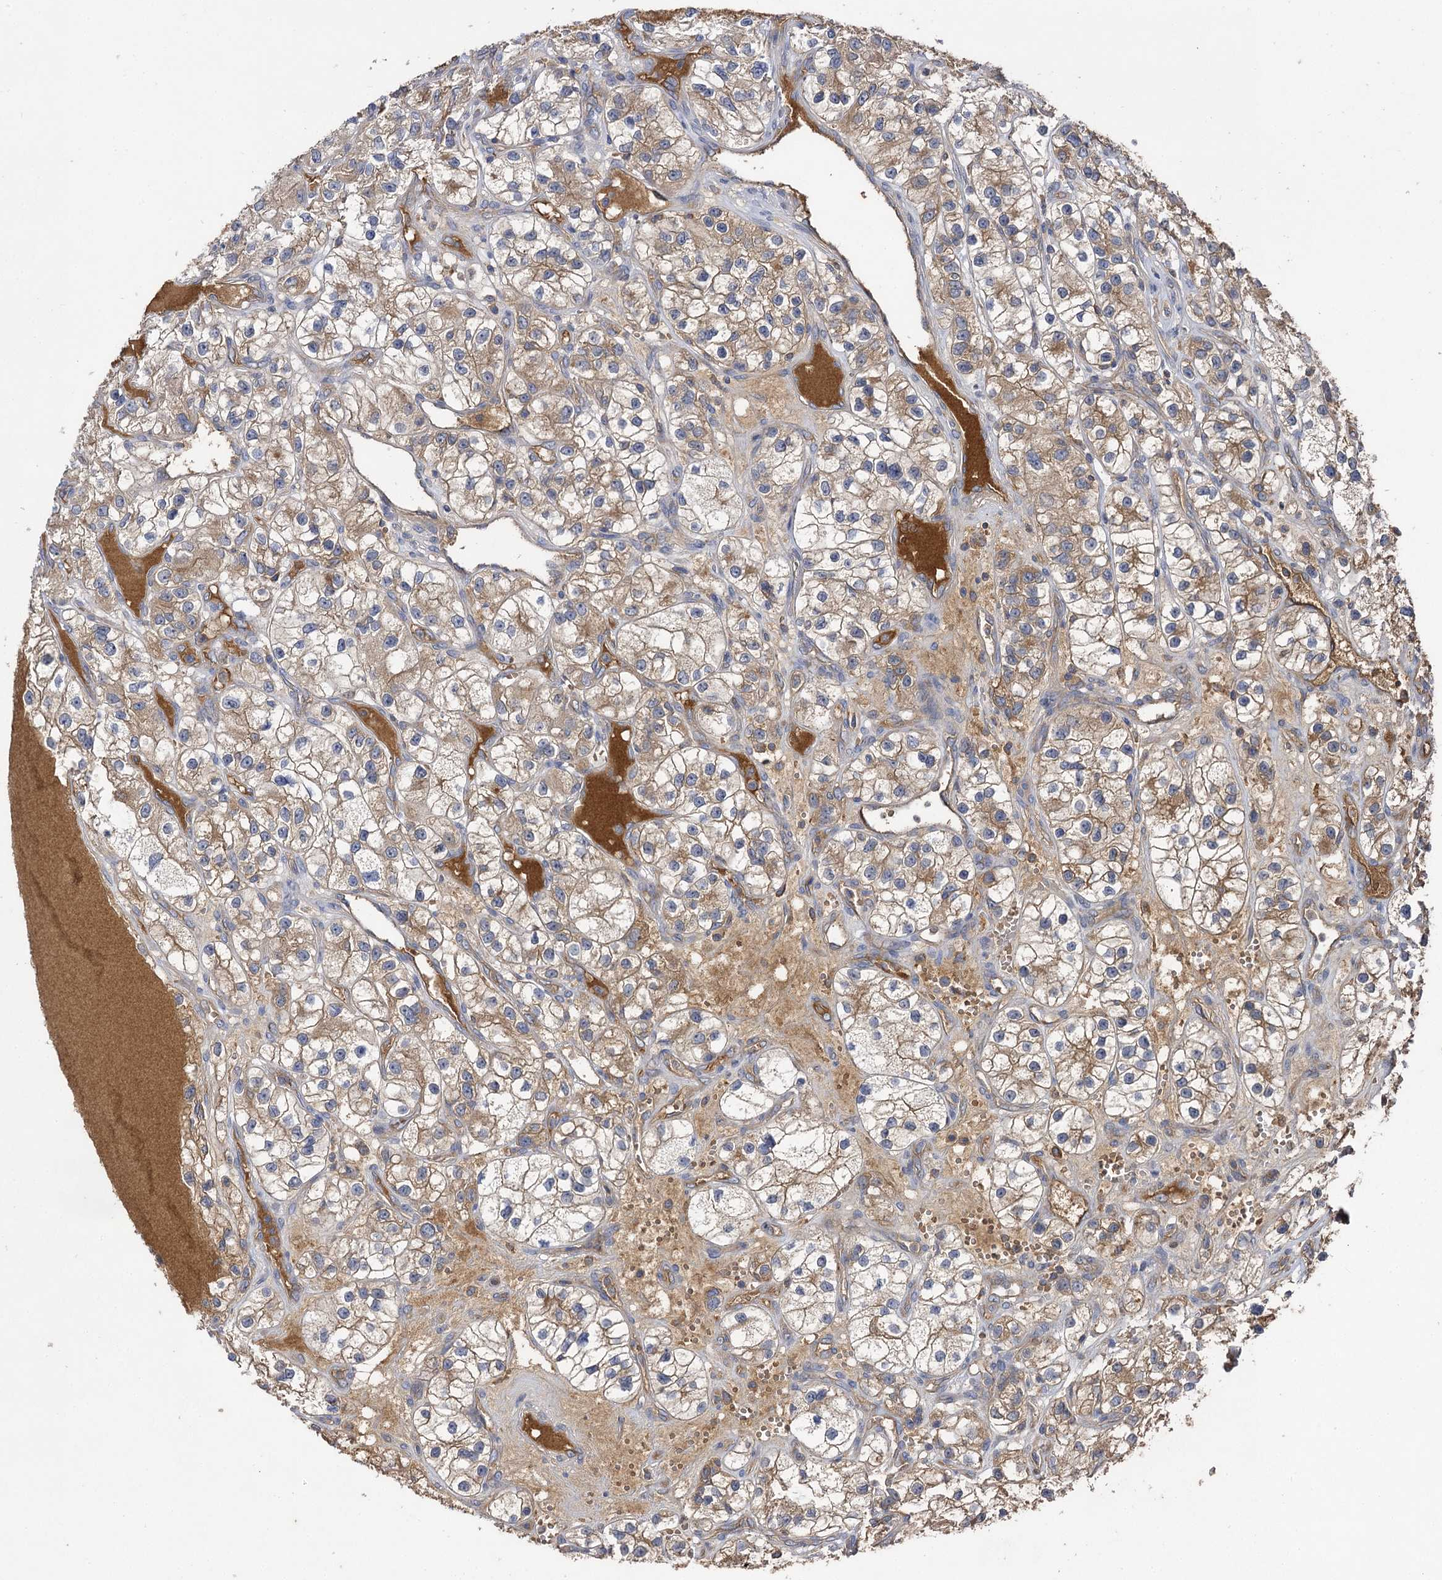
{"staining": {"intensity": "moderate", "quantity": ">75%", "location": "cytoplasmic/membranous"}, "tissue": "renal cancer", "cell_type": "Tumor cells", "image_type": "cancer", "snomed": [{"axis": "morphology", "description": "Adenocarcinoma, NOS"}, {"axis": "topography", "description": "Kidney"}], "caption": "There is medium levels of moderate cytoplasmic/membranous expression in tumor cells of renal cancer (adenocarcinoma), as demonstrated by immunohistochemical staining (brown color).", "gene": "USP50", "patient": {"sex": "female", "age": 57}}